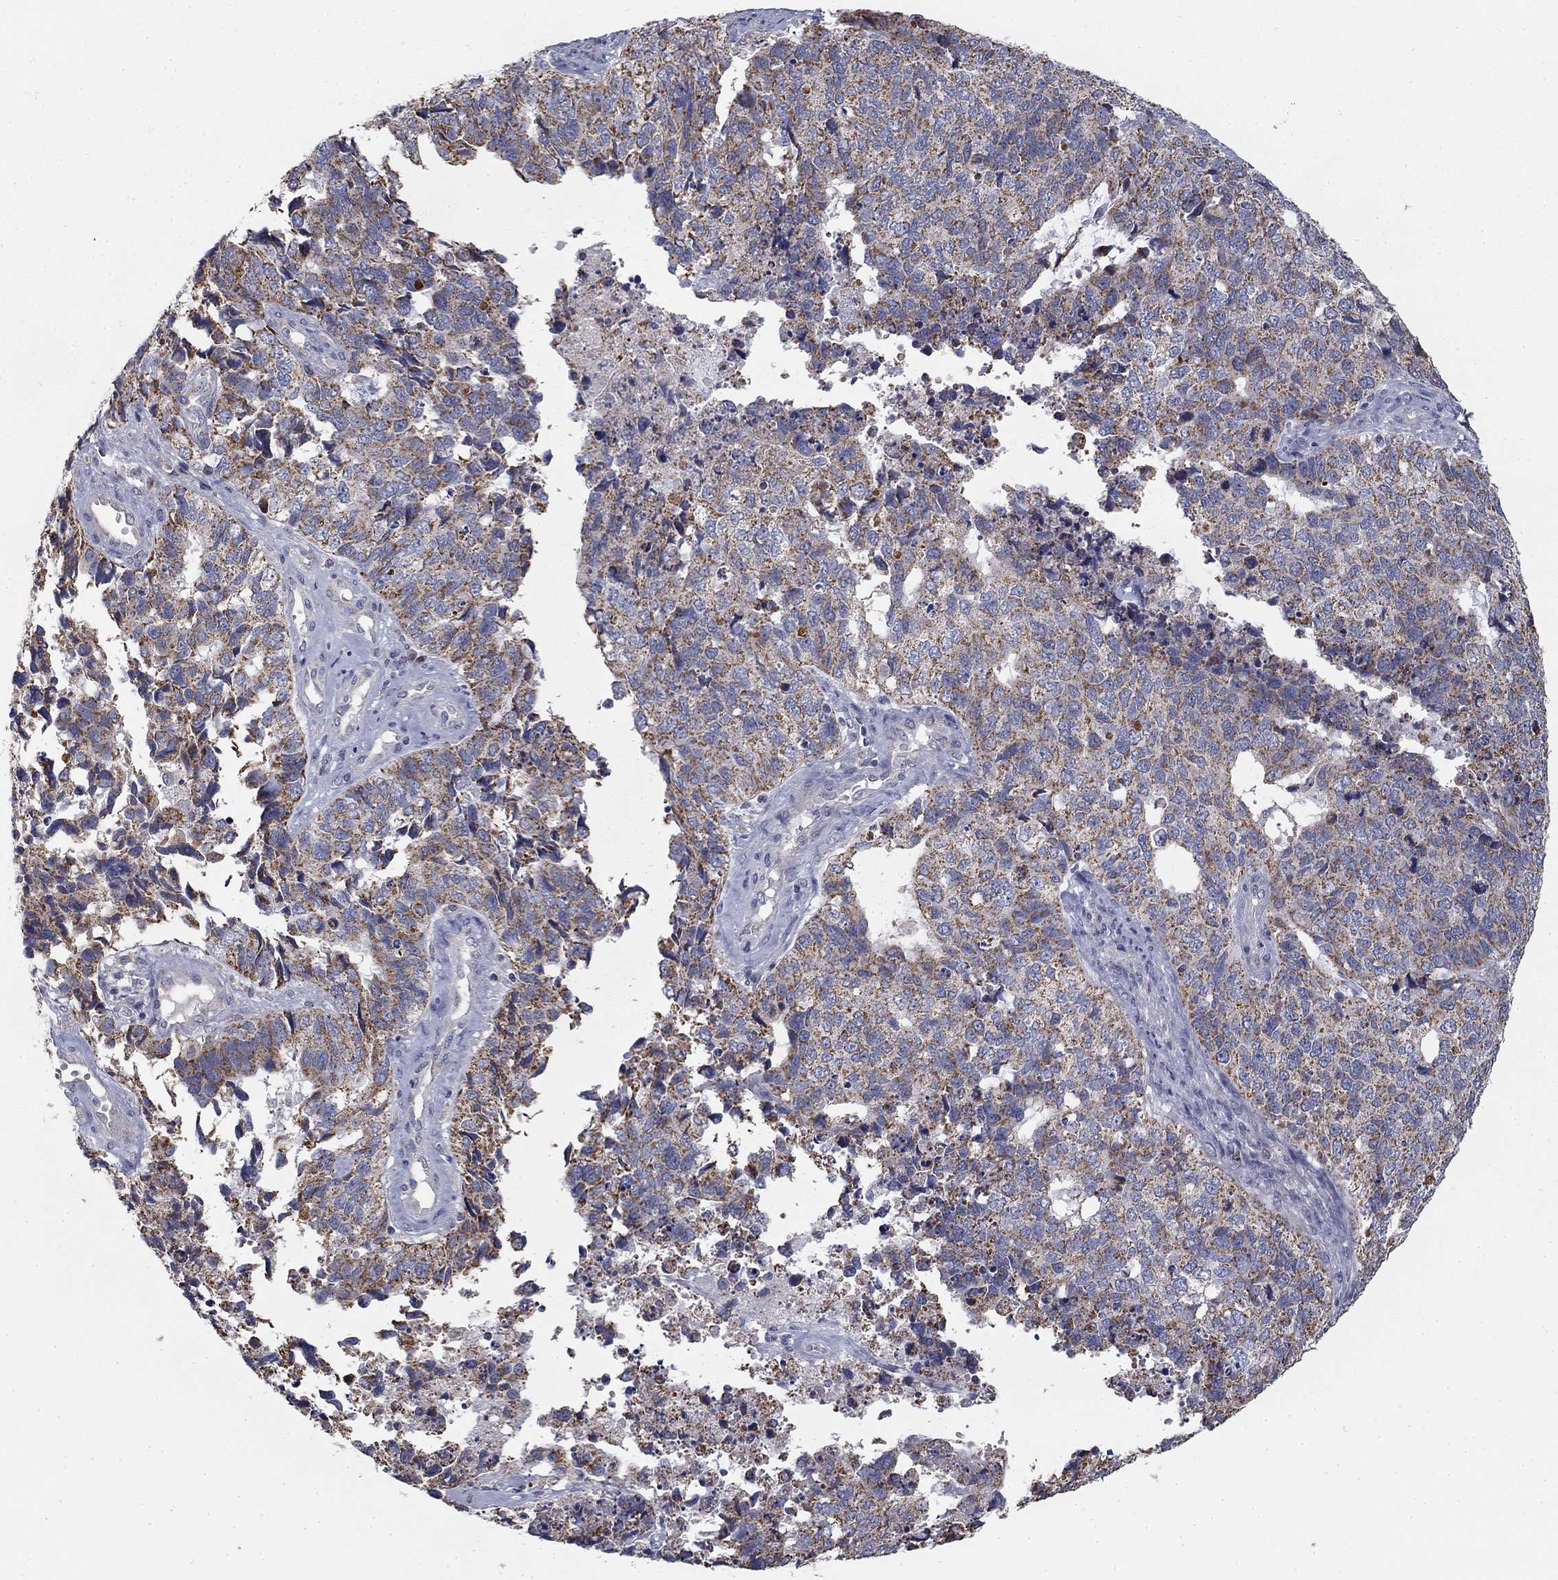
{"staining": {"intensity": "moderate", "quantity": "25%-75%", "location": "cytoplasmic/membranous"}, "tissue": "cervical cancer", "cell_type": "Tumor cells", "image_type": "cancer", "snomed": [{"axis": "morphology", "description": "Squamous cell carcinoma, NOS"}, {"axis": "topography", "description": "Cervix"}], "caption": "Moderate cytoplasmic/membranous staining is present in approximately 25%-75% of tumor cells in cervical cancer (squamous cell carcinoma).", "gene": "SLC2A9", "patient": {"sex": "female", "age": 63}}